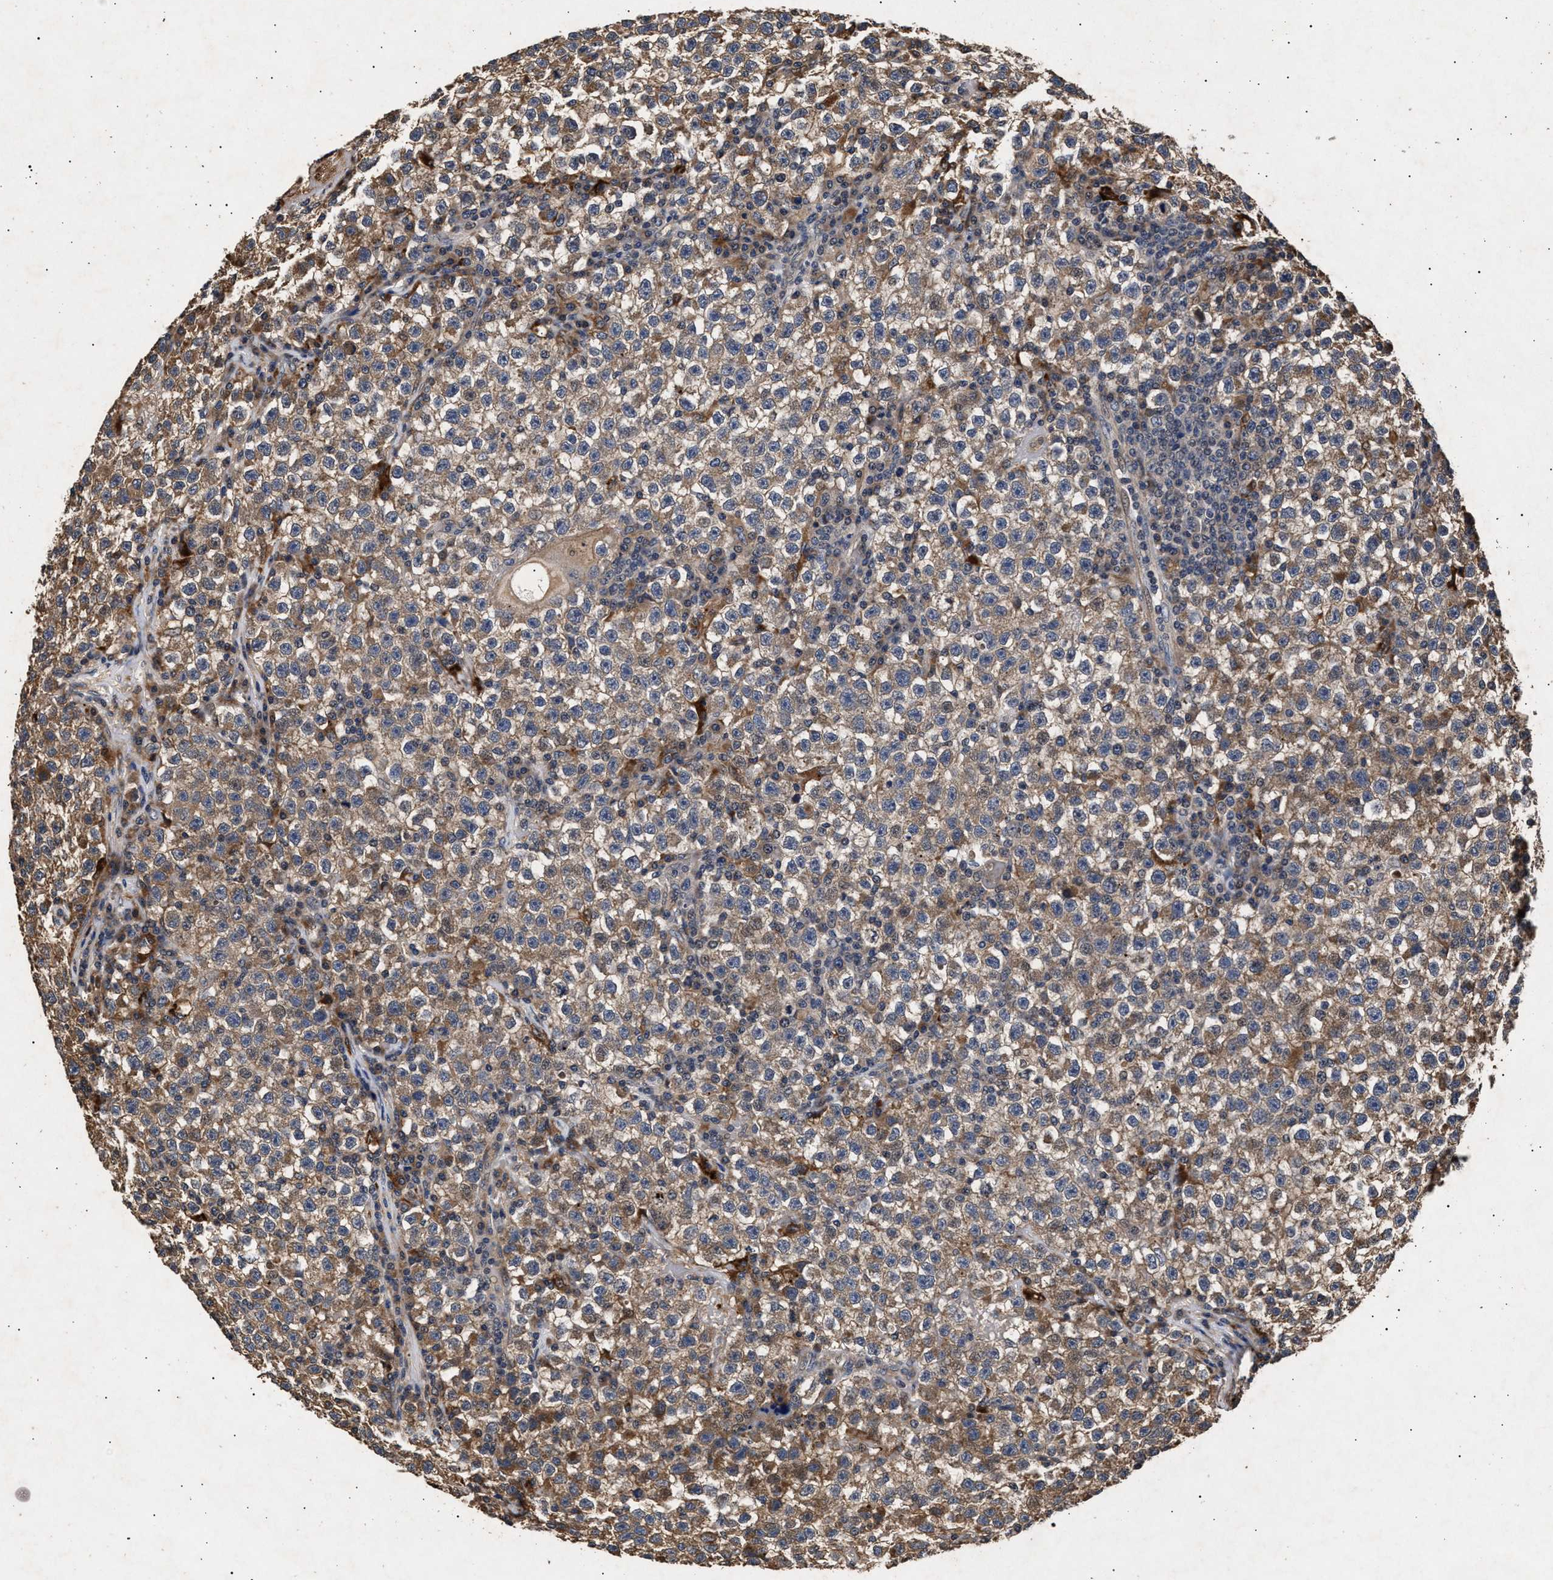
{"staining": {"intensity": "moderate", "quantity": ">75%", "location": "cytoplasmic/membranous"}, "tissue": "testis cancer", "cell_type": "Tumor cells", "image_type": "cancer", "snomed": [{"axis": "morphology", "description": "Seminoma, NOS"}, {"axis": "topography", "description": "Testis"}], "caption": "Protein expression analysis of testis cancer (seminoma) shows moderate cytoplasmic/membranous staining in approximately >75% of tumor cells.", "gene": "ITGB5", "patient": {"sex": "male", "age": 22}}